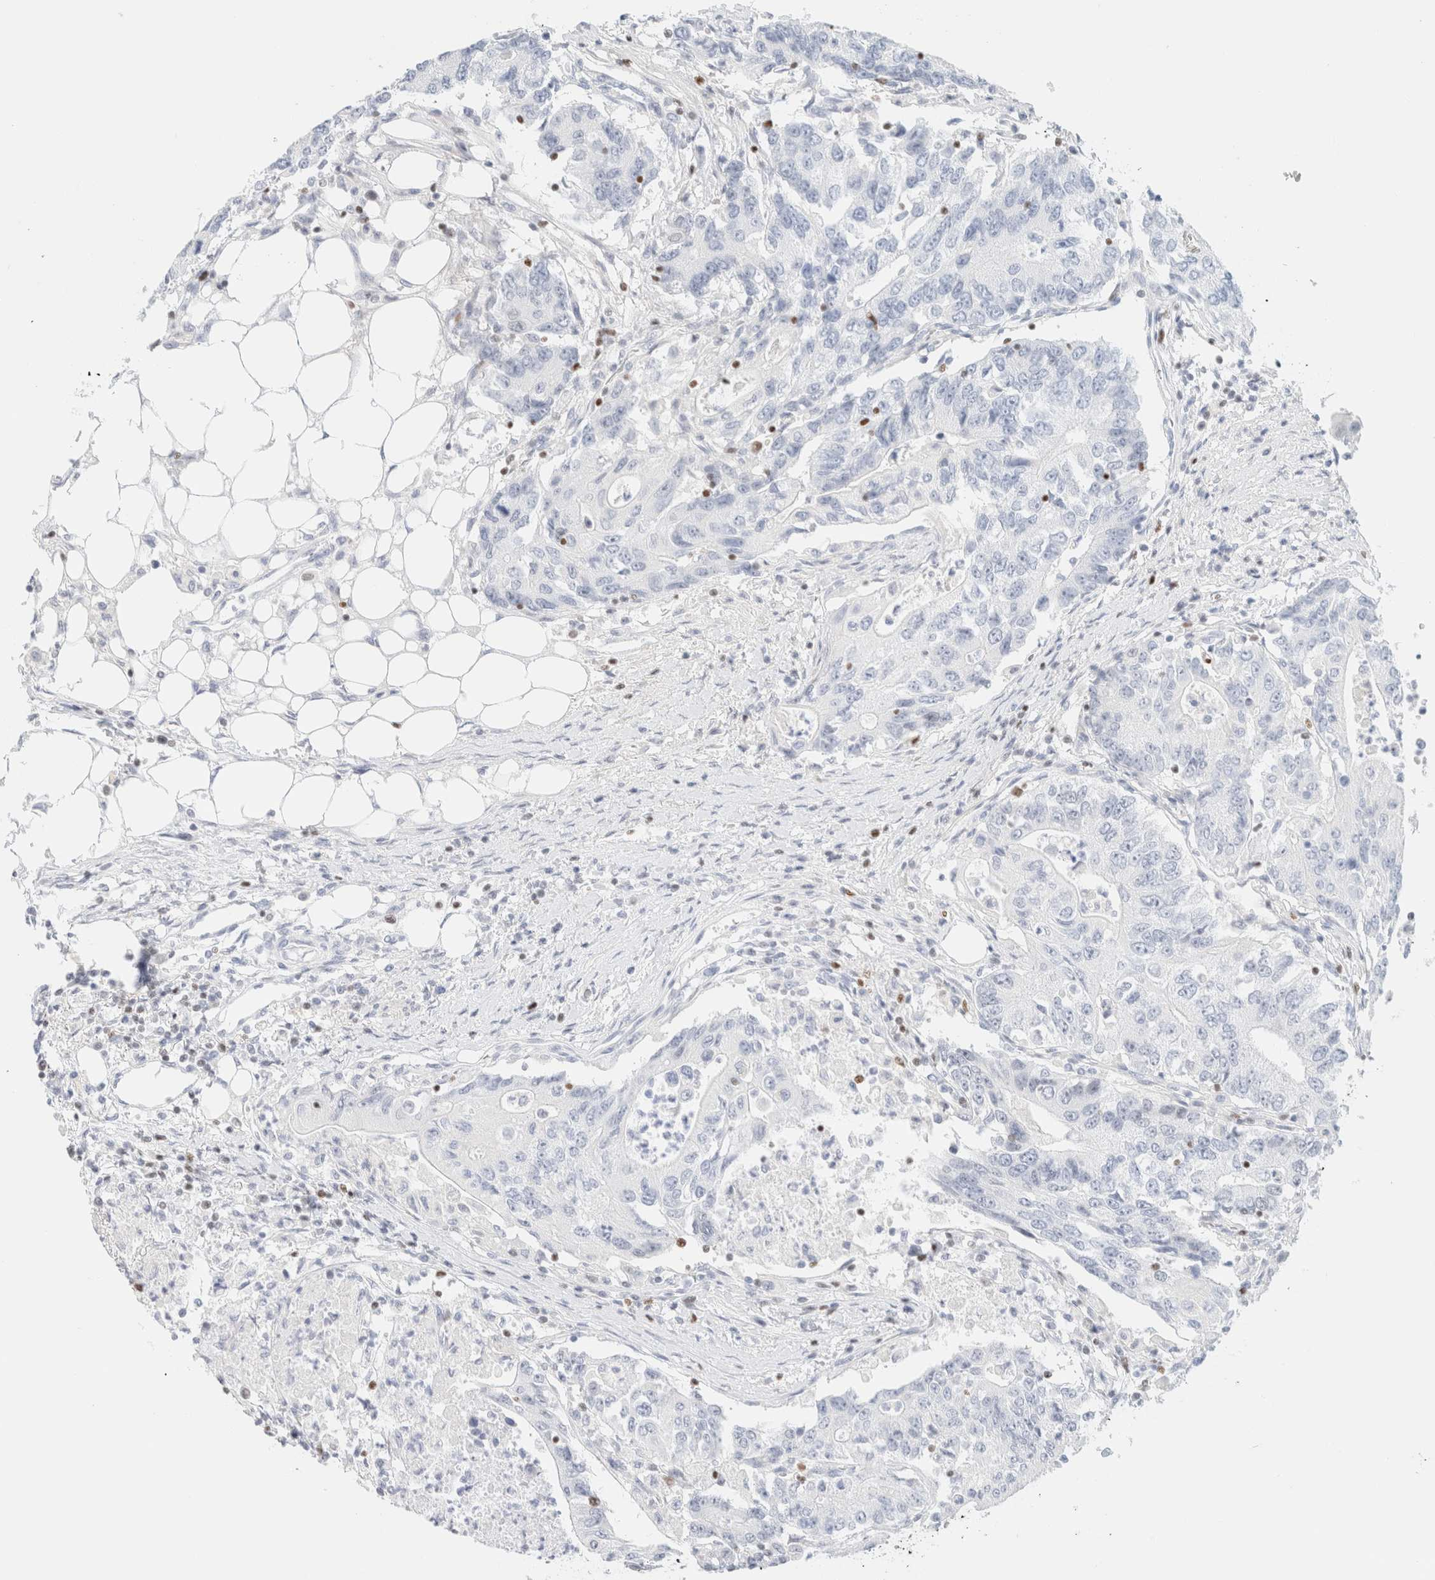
{"staining": {"intensity": "negative", "quantity": "none", "location": "none"}, "tissue": "colorectal cancer", "cell_type": "Tumor cells", "image_type": "cancer", "snomed": [{"axis": "morphology", "description": "Adenocarcinoma, NOS"}, {"axis": "topography", "description": "Colon"}], "caption": "High power microscopy micrograph of an immunohistochemistry photomicrograph of adenocarcinoma (colorectal), revealing no significant expression in tumor cells.", "gene": "IKZF3", "patient": {"sex": "female", "age": 77}}